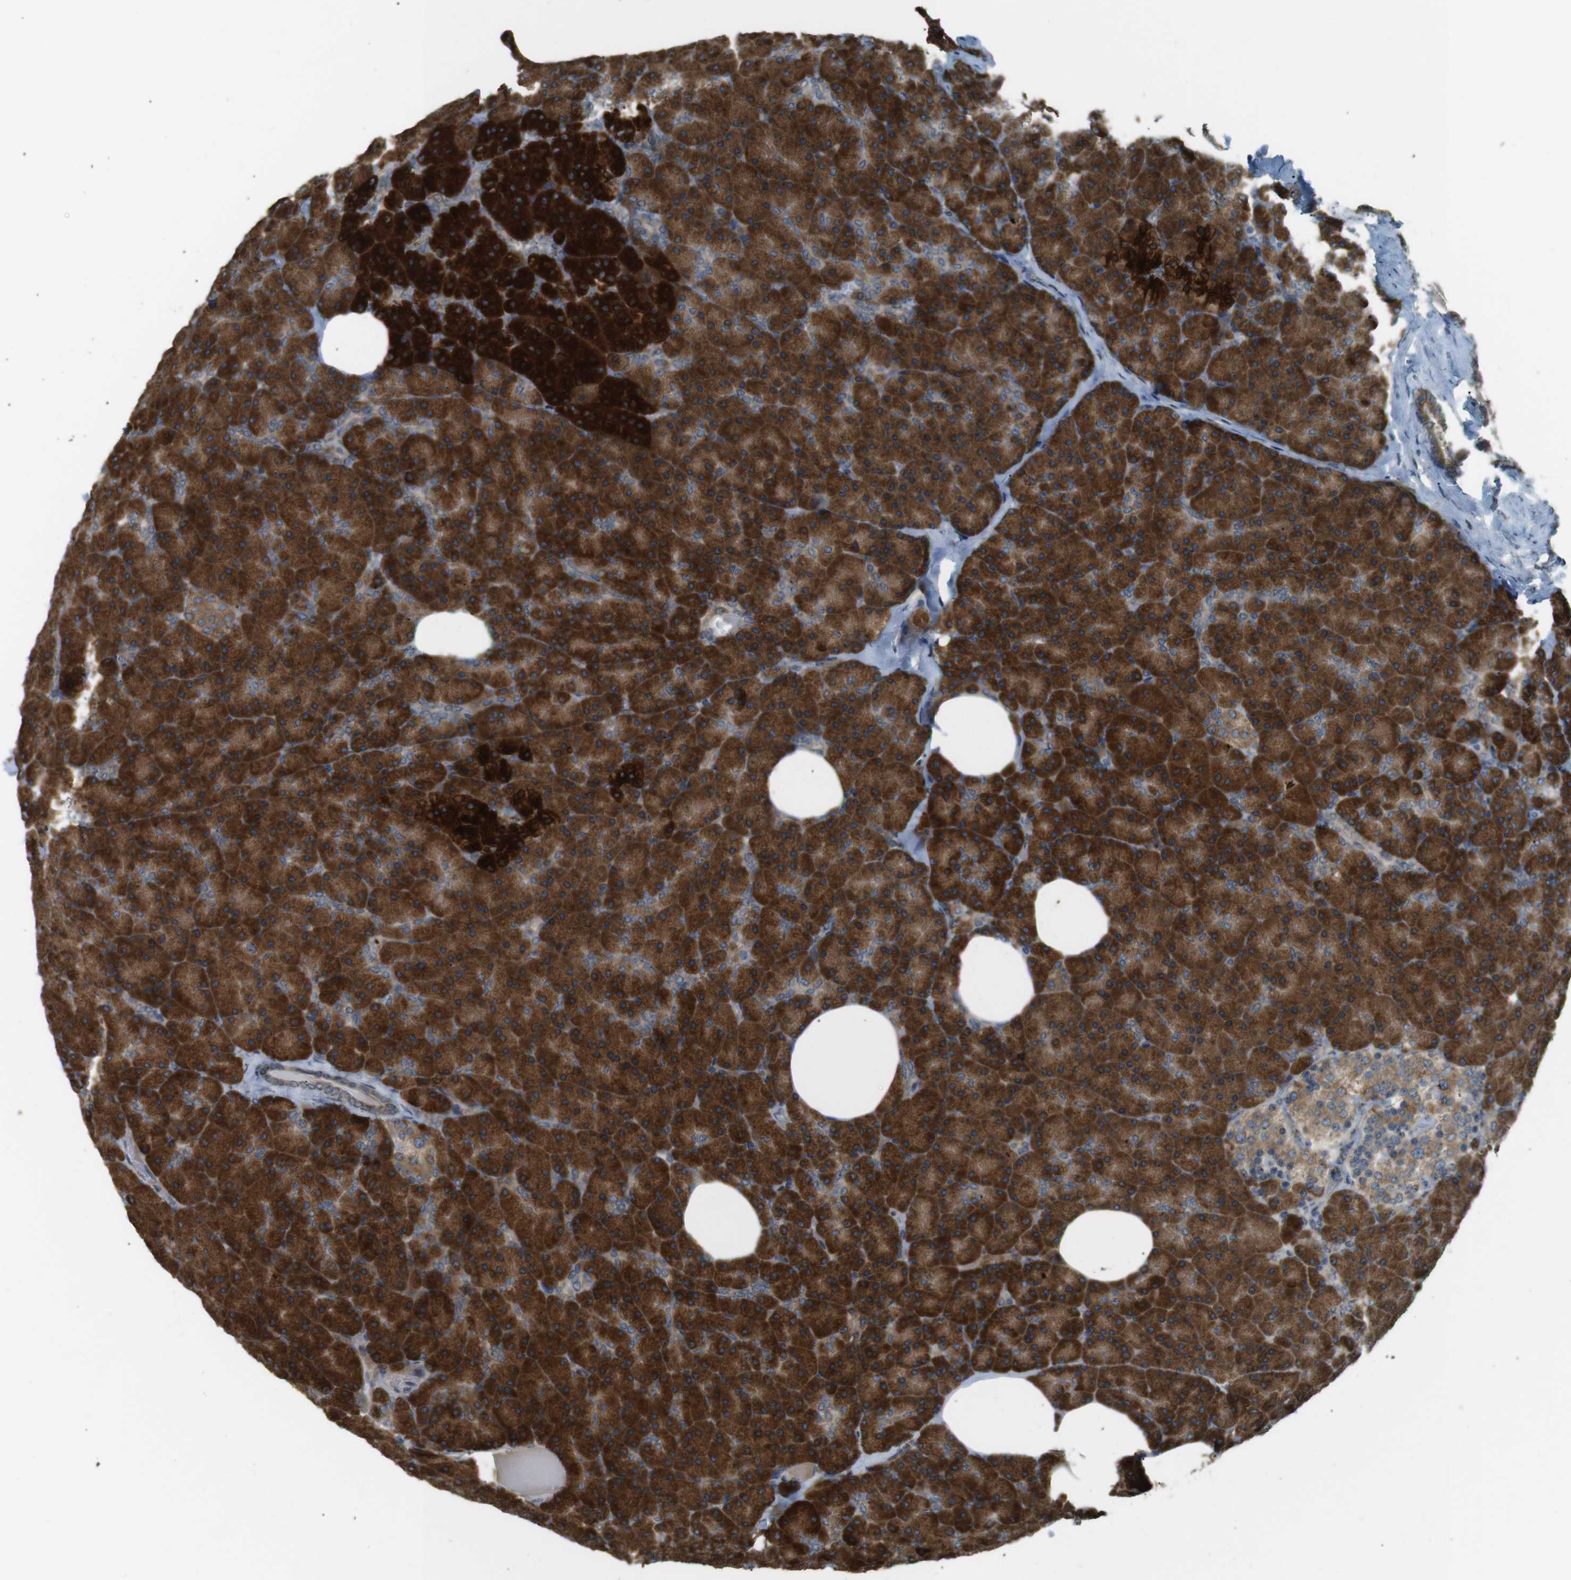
{"staining": {"intensity": "strong", "quantity": ">75%", "location": "cytoplasmic/membranous"}, "tissue": "pancreas", "cell_type": "Exocrine glandular cells", "image_type": "normal", "snomed": [{"axis": "morphology", "description": "Normal tissue, NOS"}, {"axis": "topography", "description": "Pancreas"}], "caption": "Normal pancreas displays strong cytoplasmic/membranous positivity in approximately >75% of exocrine glandular cells, visualized by immunohistochemistry. (DAB IHC with brightfield microscopy, high magnification).", "gene": "TMED4", "patient": {"sex": "female", "age": 35}}